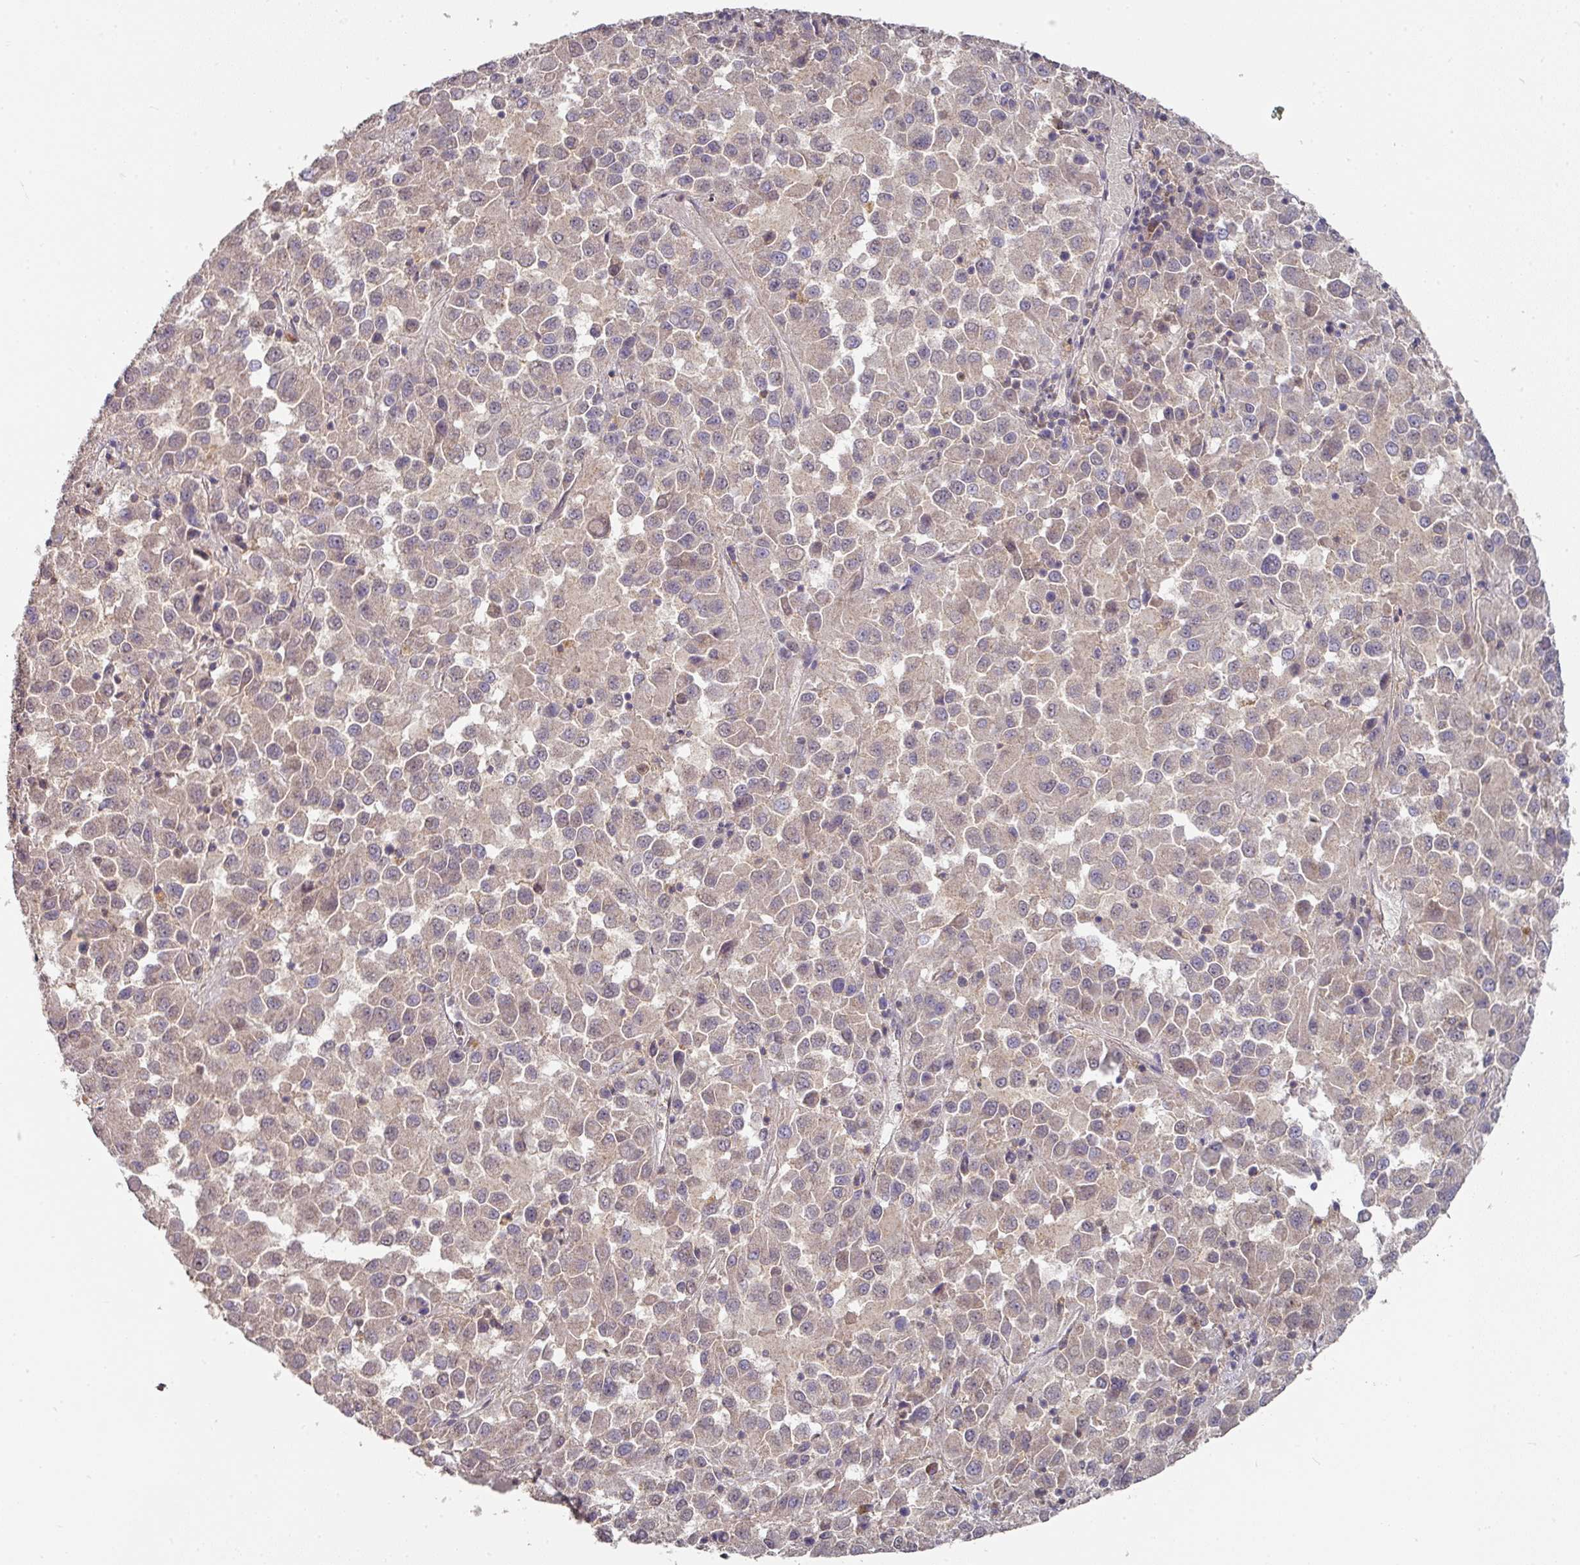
{"staining": {"intensity": "weak", "quantity": "25%-75%", "location": "cytoplasmic/membranous"}, "tissue": "melanoma", "cell_type": "Tumor cells", "image_type": "cancer", "snomed": [{"axis": "morphology", "description": "Malignant melanoma, Metastatic site"}, {"axis": "topography", "description": "Lung"}], "caption": "A high-resolution histopathology image shows immunohistochemistry staining of malignant melanoma (metastatic site), which exhibits weak cytoplasmic/membranous expression in approximately 25%-75% of tumor cells.", "gene": "EXTL3", "patient": {"sex": "male", "age": 64}}